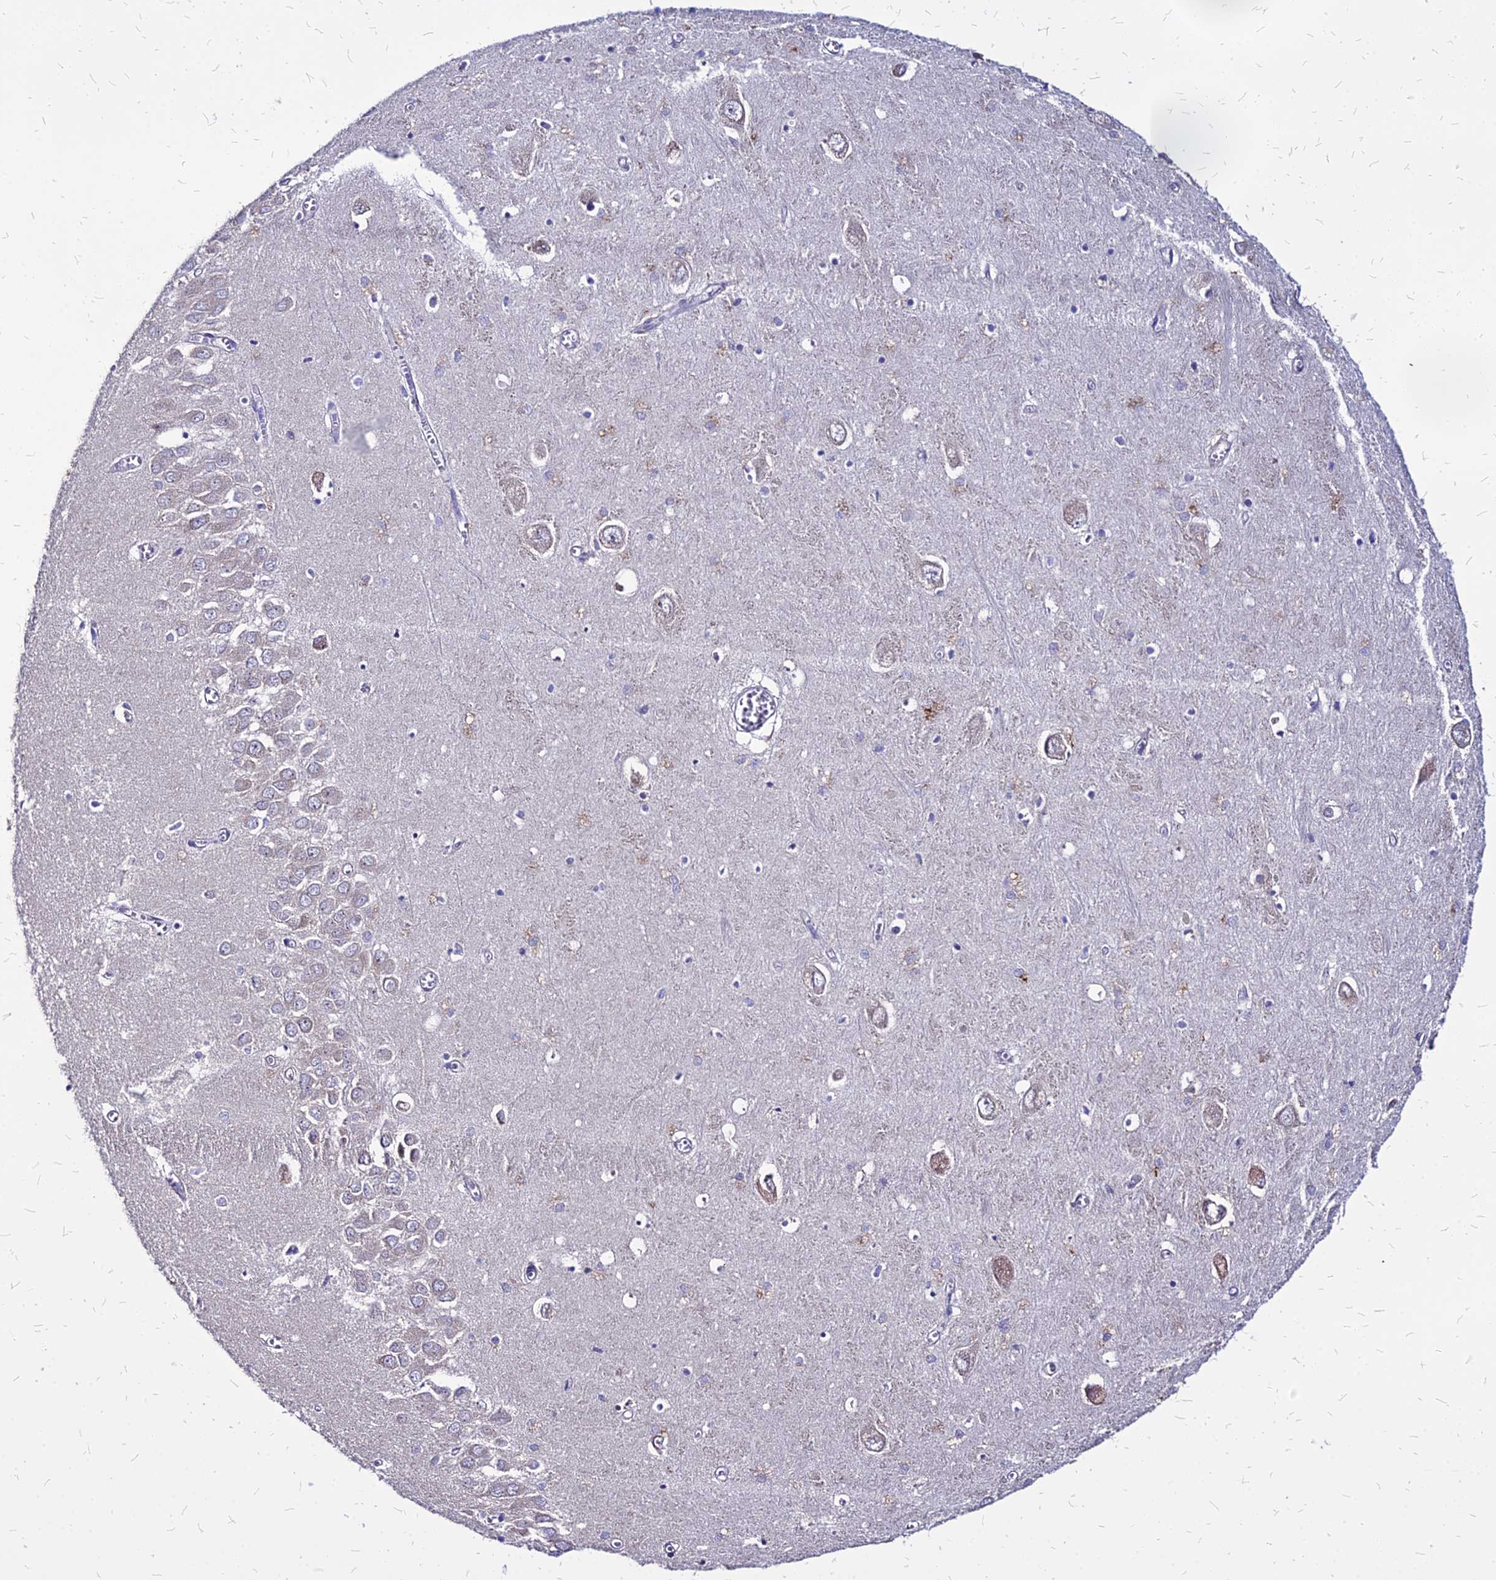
{"staining": {"intensity": "negative", "quantity": "none", "location": "none"}, "tissue": "hippocampus", "cell_type": "Glial cells", "image_type": "normal", "snomed": [{"axis": "morphology", "description": "Normal tissue, NOS"}, {"axis": "topography", "description": "Hippocampus"}], "caption": "The image demonstrates no significant staining in glial cells of hippocampus.", "gene": "COMMD10", "patient": {"sex": "male", "age": 70}}